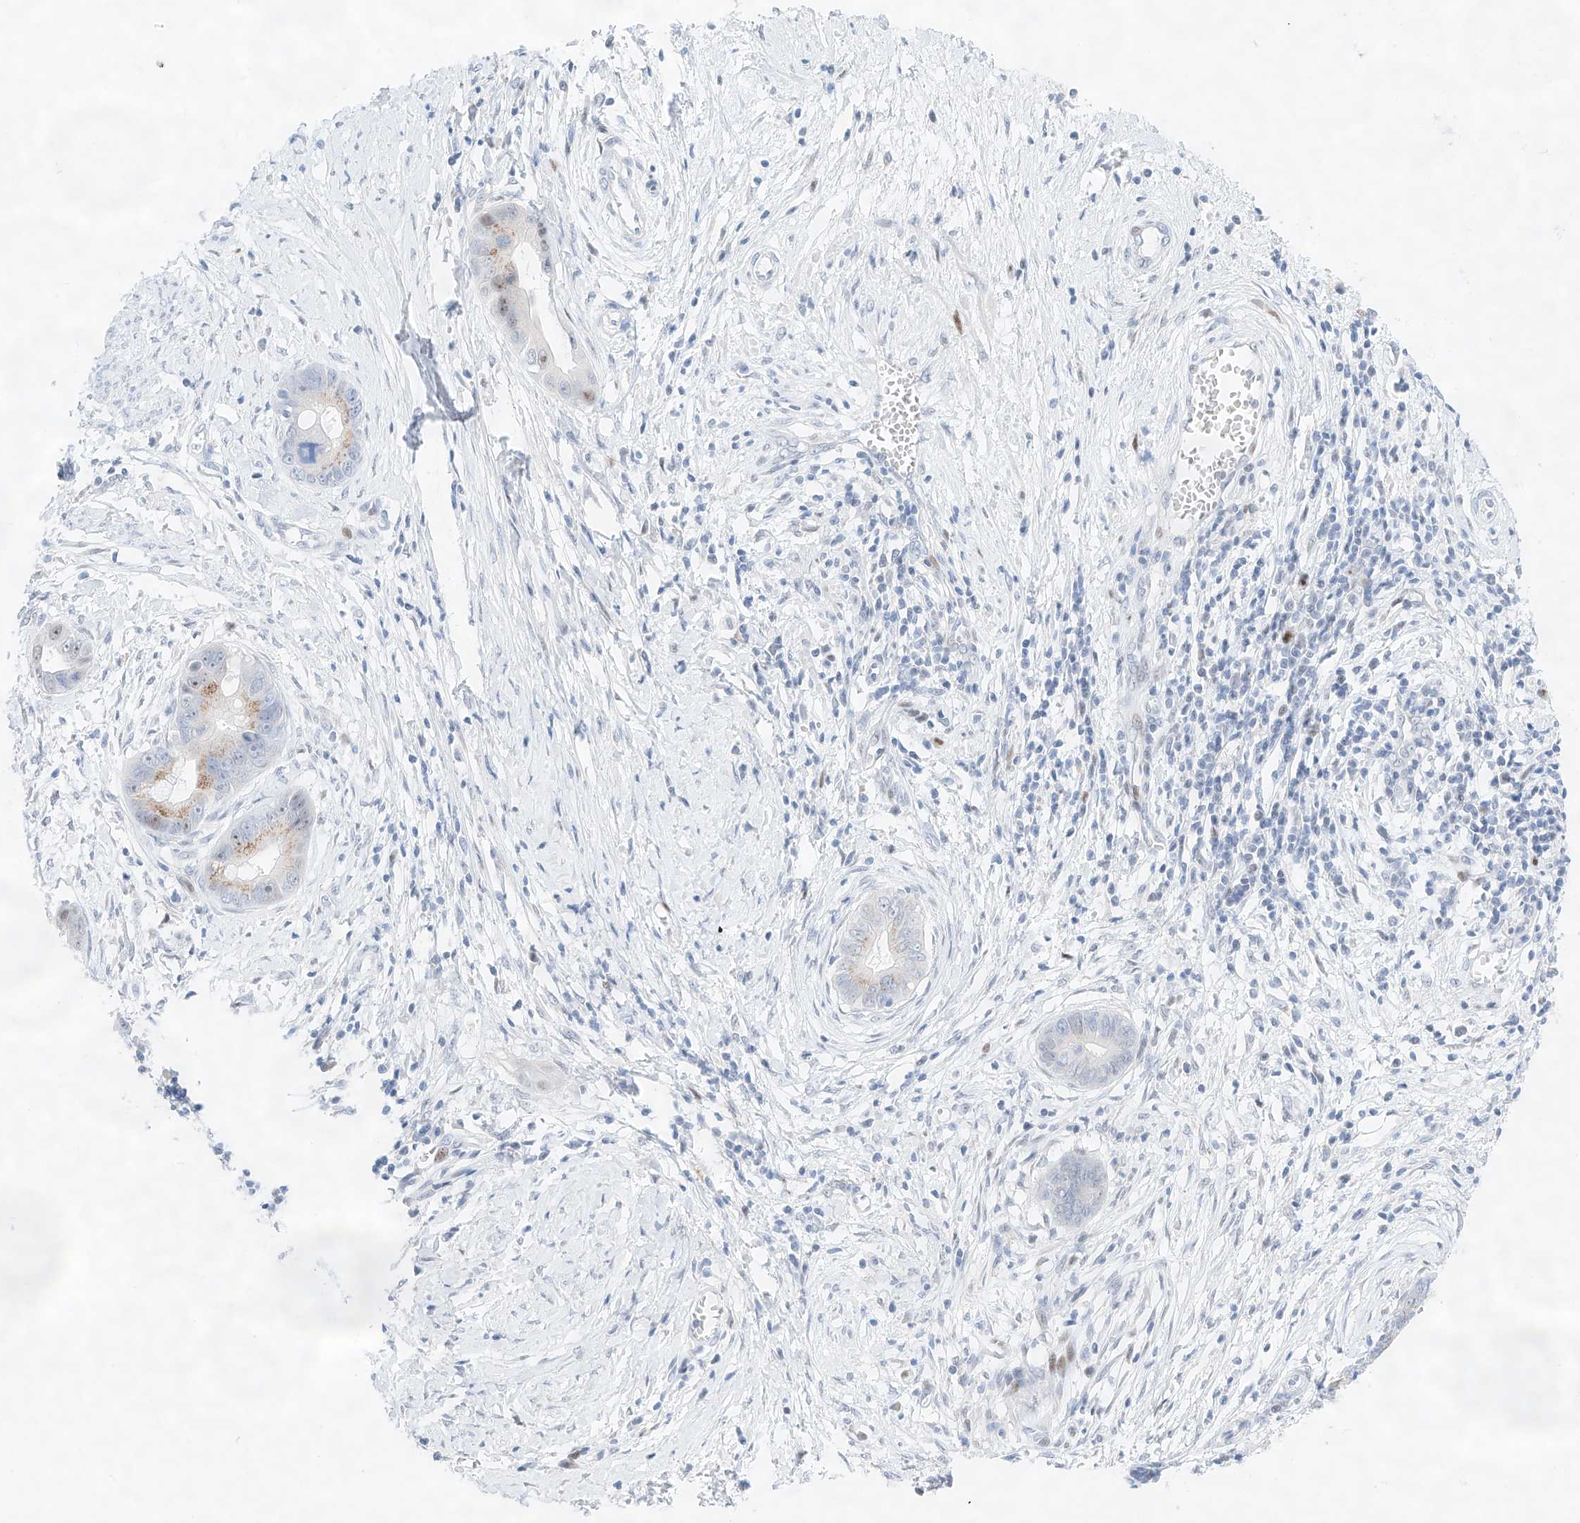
{"staining": {"intensity": "weak", "quantity": "25%-75%", "location": "cytoplasmic/membranous,nuclear"}, "tissue": "cervical cancer", "cell_type": "Tumor cells", "image_type": "cancer", "snomed": [{"axis": "morphology", "description": "Adenocarcinoma, NOS"}, {"axis": "topography", "description": "Cervix"}], "caption": "Cervical cancer stained for a protein (brown) displays weak cytoplasmic/membranous and nuclear positive expression in approximately 25%-75% of tumor cells.", "gene": "NT5C3B", "patient": {"sex": "female", "age": 44}}